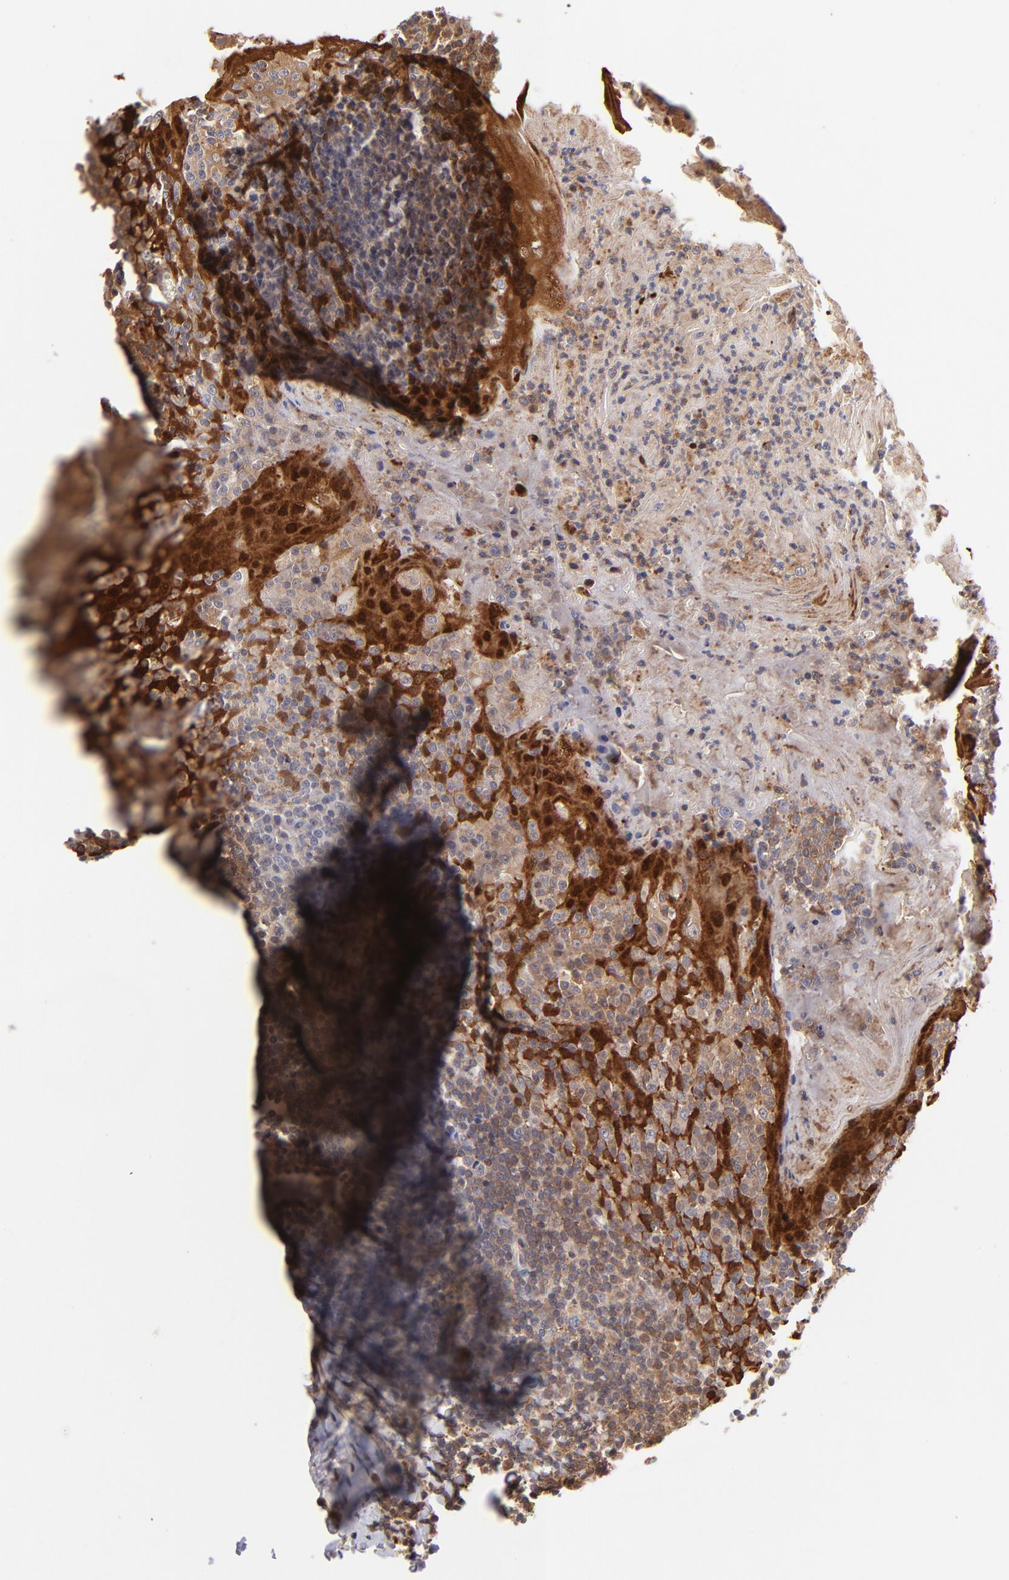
{"staining": {"intensity": "moderate", "quantity": ">75%", "location": "cytoplasmic/membranous,nuclear"}, "tissue": "tonsil", "cell_type": "Germinal center cells", "image_type": "normal", "snomed": [{"axis": "morphology", "description": "Normal tissue, NOS"}, {"axis": "topography", "description": "Tonsil"}], "caption": "Tonsil stained for a protein displays moderate cytoplasmic/membranous,nuclear positivity in germinal center cells. The protein of interest is stained brown, and the nuclei are stained in blue (DAB IHC with brightfield microscopy, high magnification).", "gene": "YWHAB", "patient": {"sex": "male", "age": 31}}